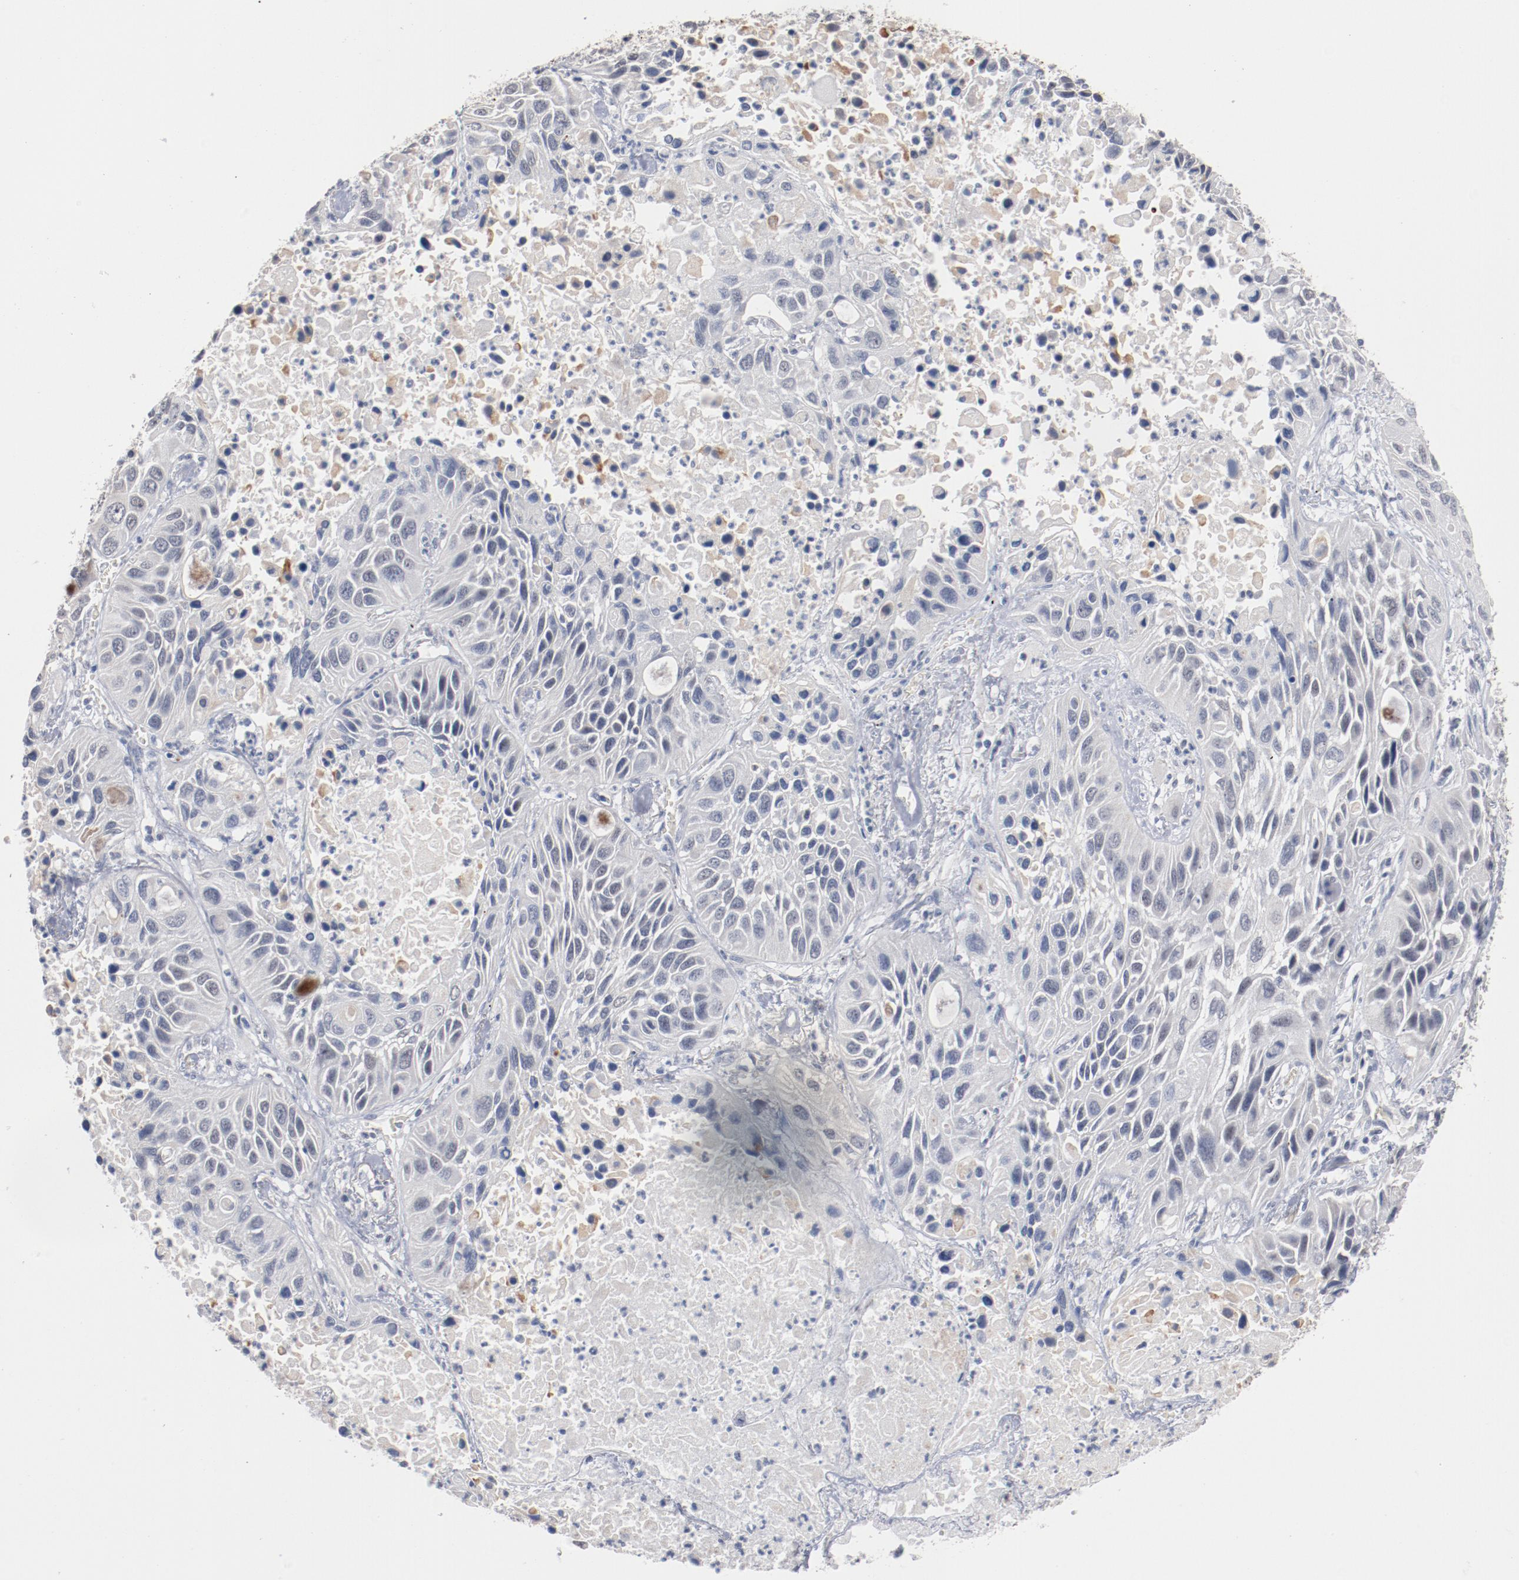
{"staining": {"intensity": "negative", "quantity": "none", "location": "none"}, "tissue": "lung cancer", "cell_type": "Tumor cells", "image_type": "cancer", "snomed": [{"axis": "morphology", "description": "Squamous cell carcinoma, NOS"}, {"axis": "topography", "description": "Lung"}], "caption": "An immunohistochemistry (IHC) histopathology image of lung squamous cell carcinoma is shown. There is no staining in tumor cells of lung squamous cell carcinoma.", "gene": "ERICH1", "patient": {"sex": "female", "age": 76}}